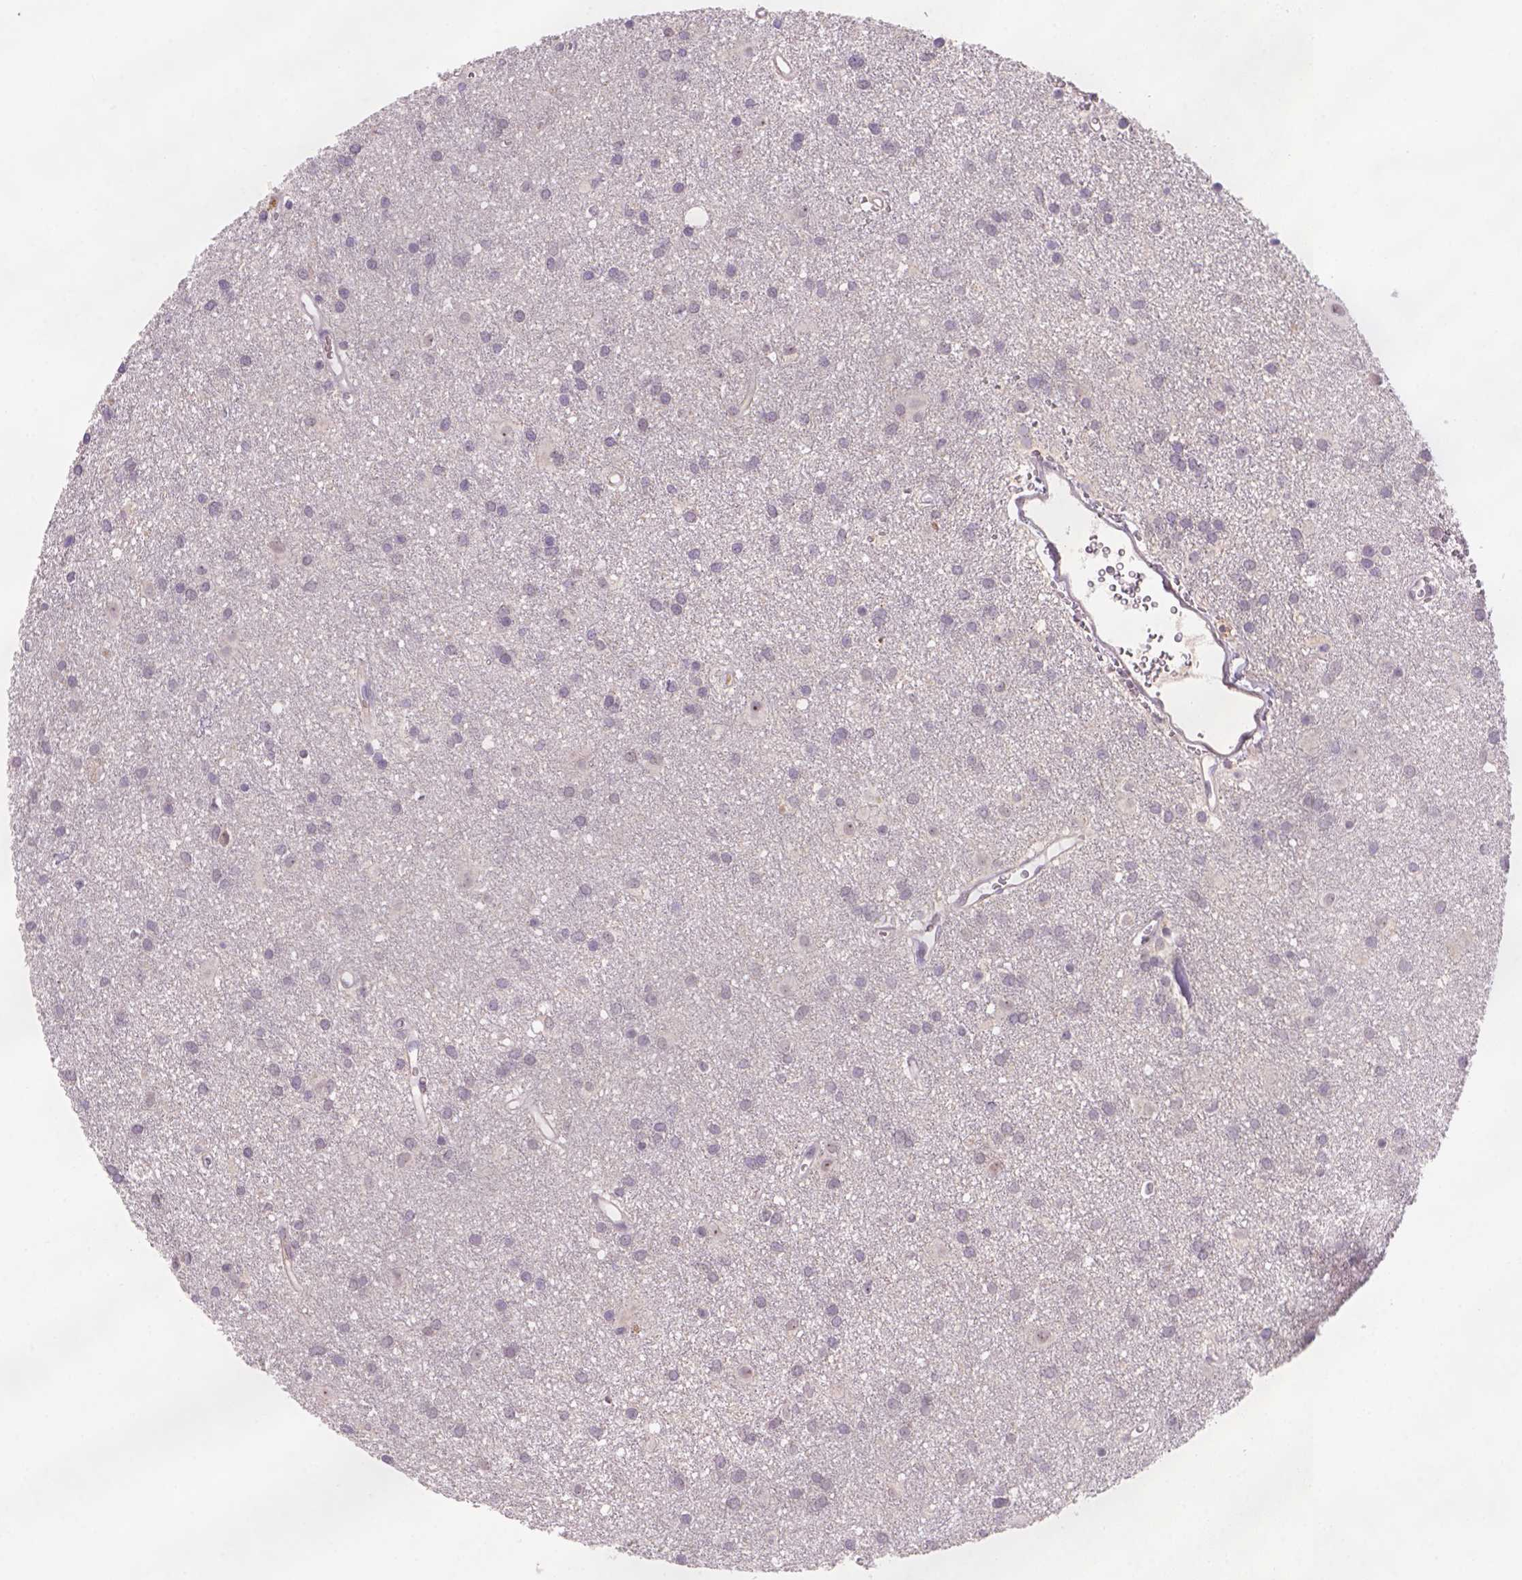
{"staining": {"intensity": "weak", "quantity": "25%-75%", "location": "nuclear"}, "tissue": "glioma", "cell_type": "Tumor cells", "image_type": "cancer", "snomed": [{"axis": "morphology", "description": "Glioma, malignant, Low grade"}, {"axis": "topography", "description": "Brain"}], "caption": "Immunohistochemistry staining of glioma, which shows low levels of weak nuclear expression in approximately 25%-75% of tumor cells indicating weak nuclear protein positivity. The staining was performed using DAB (3,3'-diaminobenzidine) (brown) for protein detection and nuclei were counterstained in hematoxylin (blue).", "gene": "SCML4", "patient": {"sex": "male", "age": 58}}